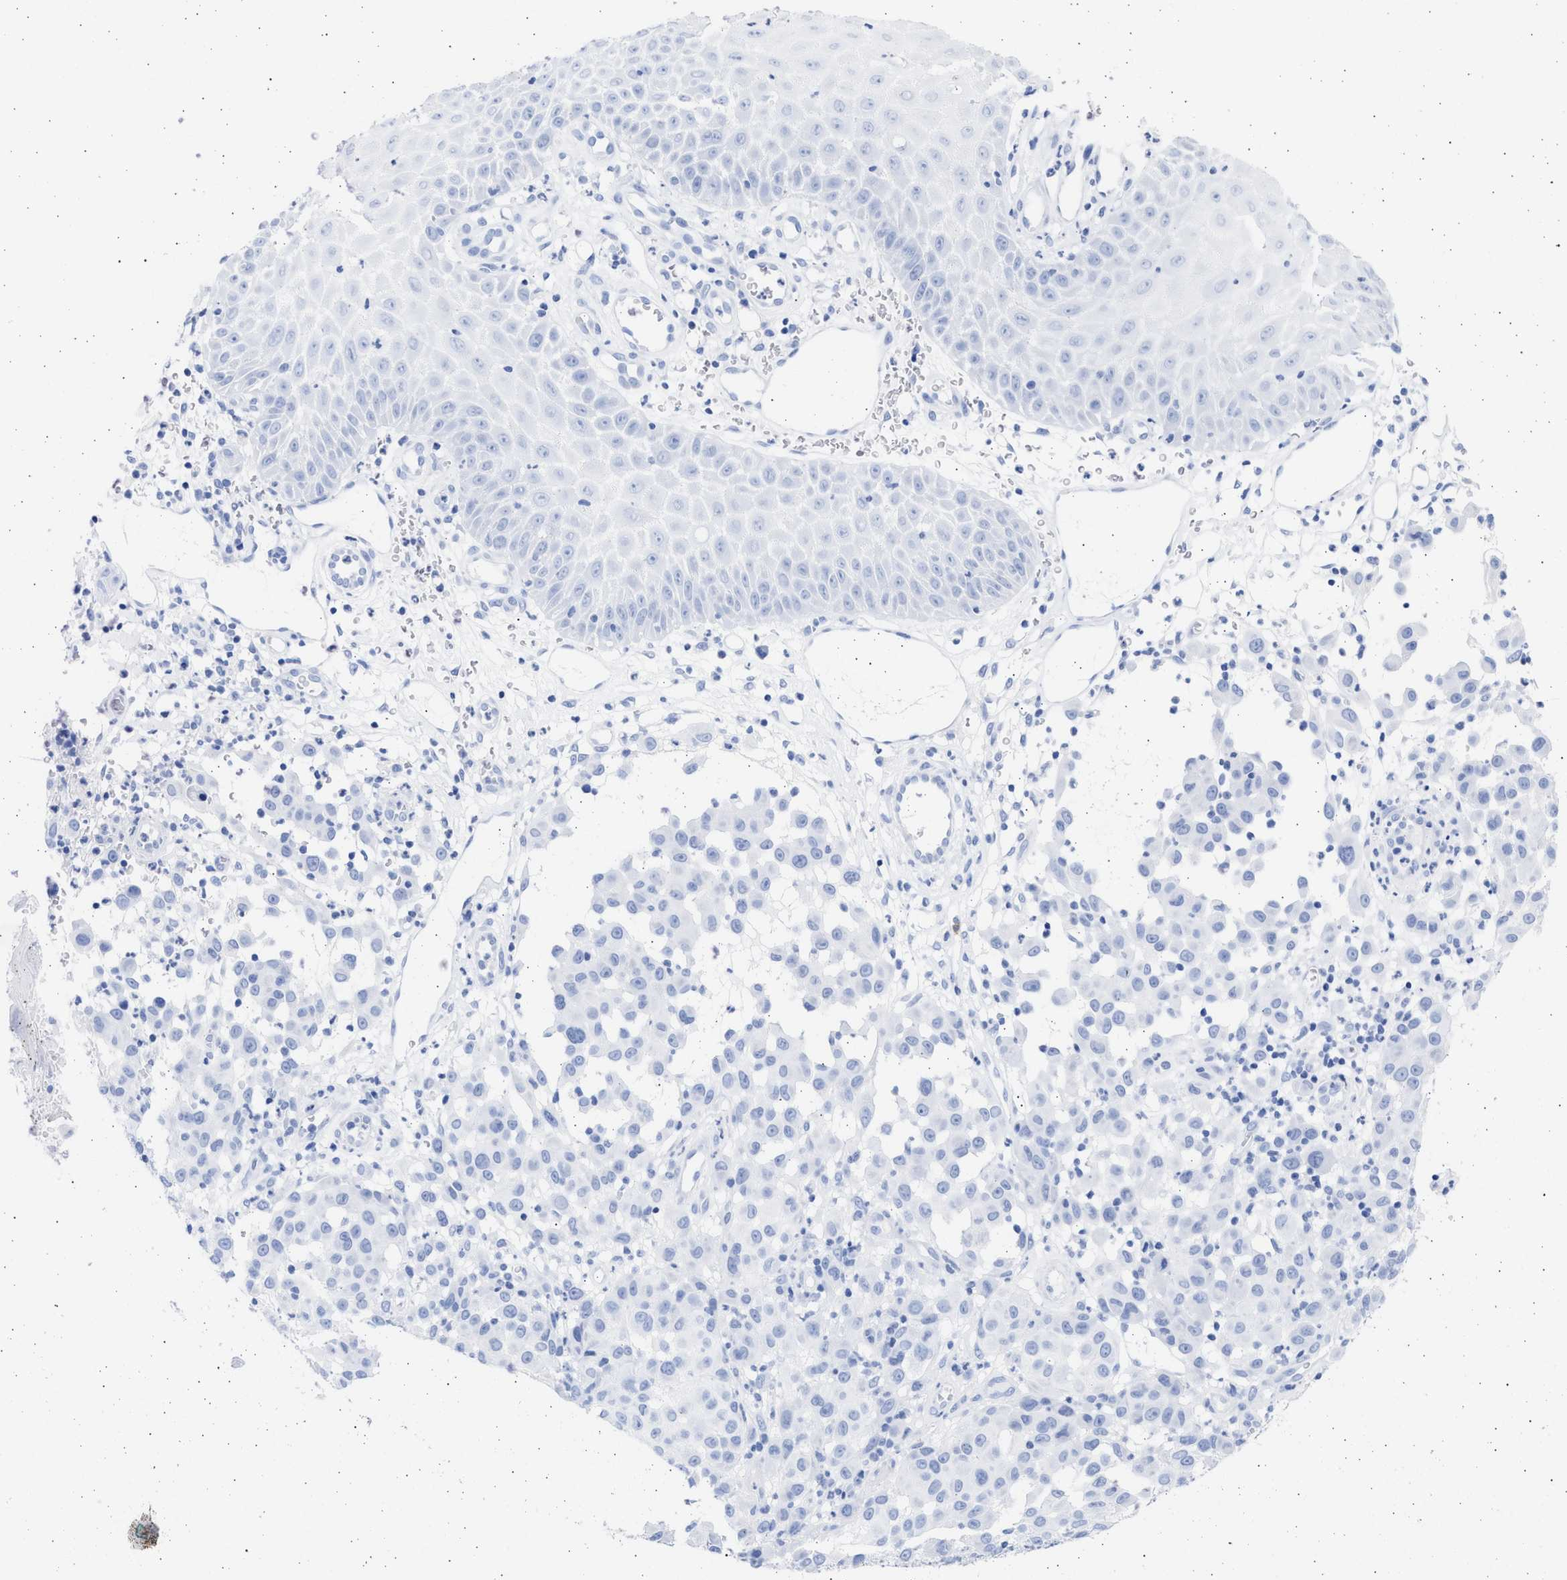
{"staining": {"intensity": "negative", "quantity": "none", "location": "none"}, "tissue": "melanoma", "cell_type": "Tumor cells", "image_type": "cancer", "snomed": [{"axis": "morphology", "description": "Malignant melanoma, NOS"}, {"axis": "topography", "description": "Skin"}], "caption": "The photomicrograph reveals no significant staining in tumor cells of malignant melanoma.", "gene": "ALDOC", "patient": {"sex": "female", "age": 21}}